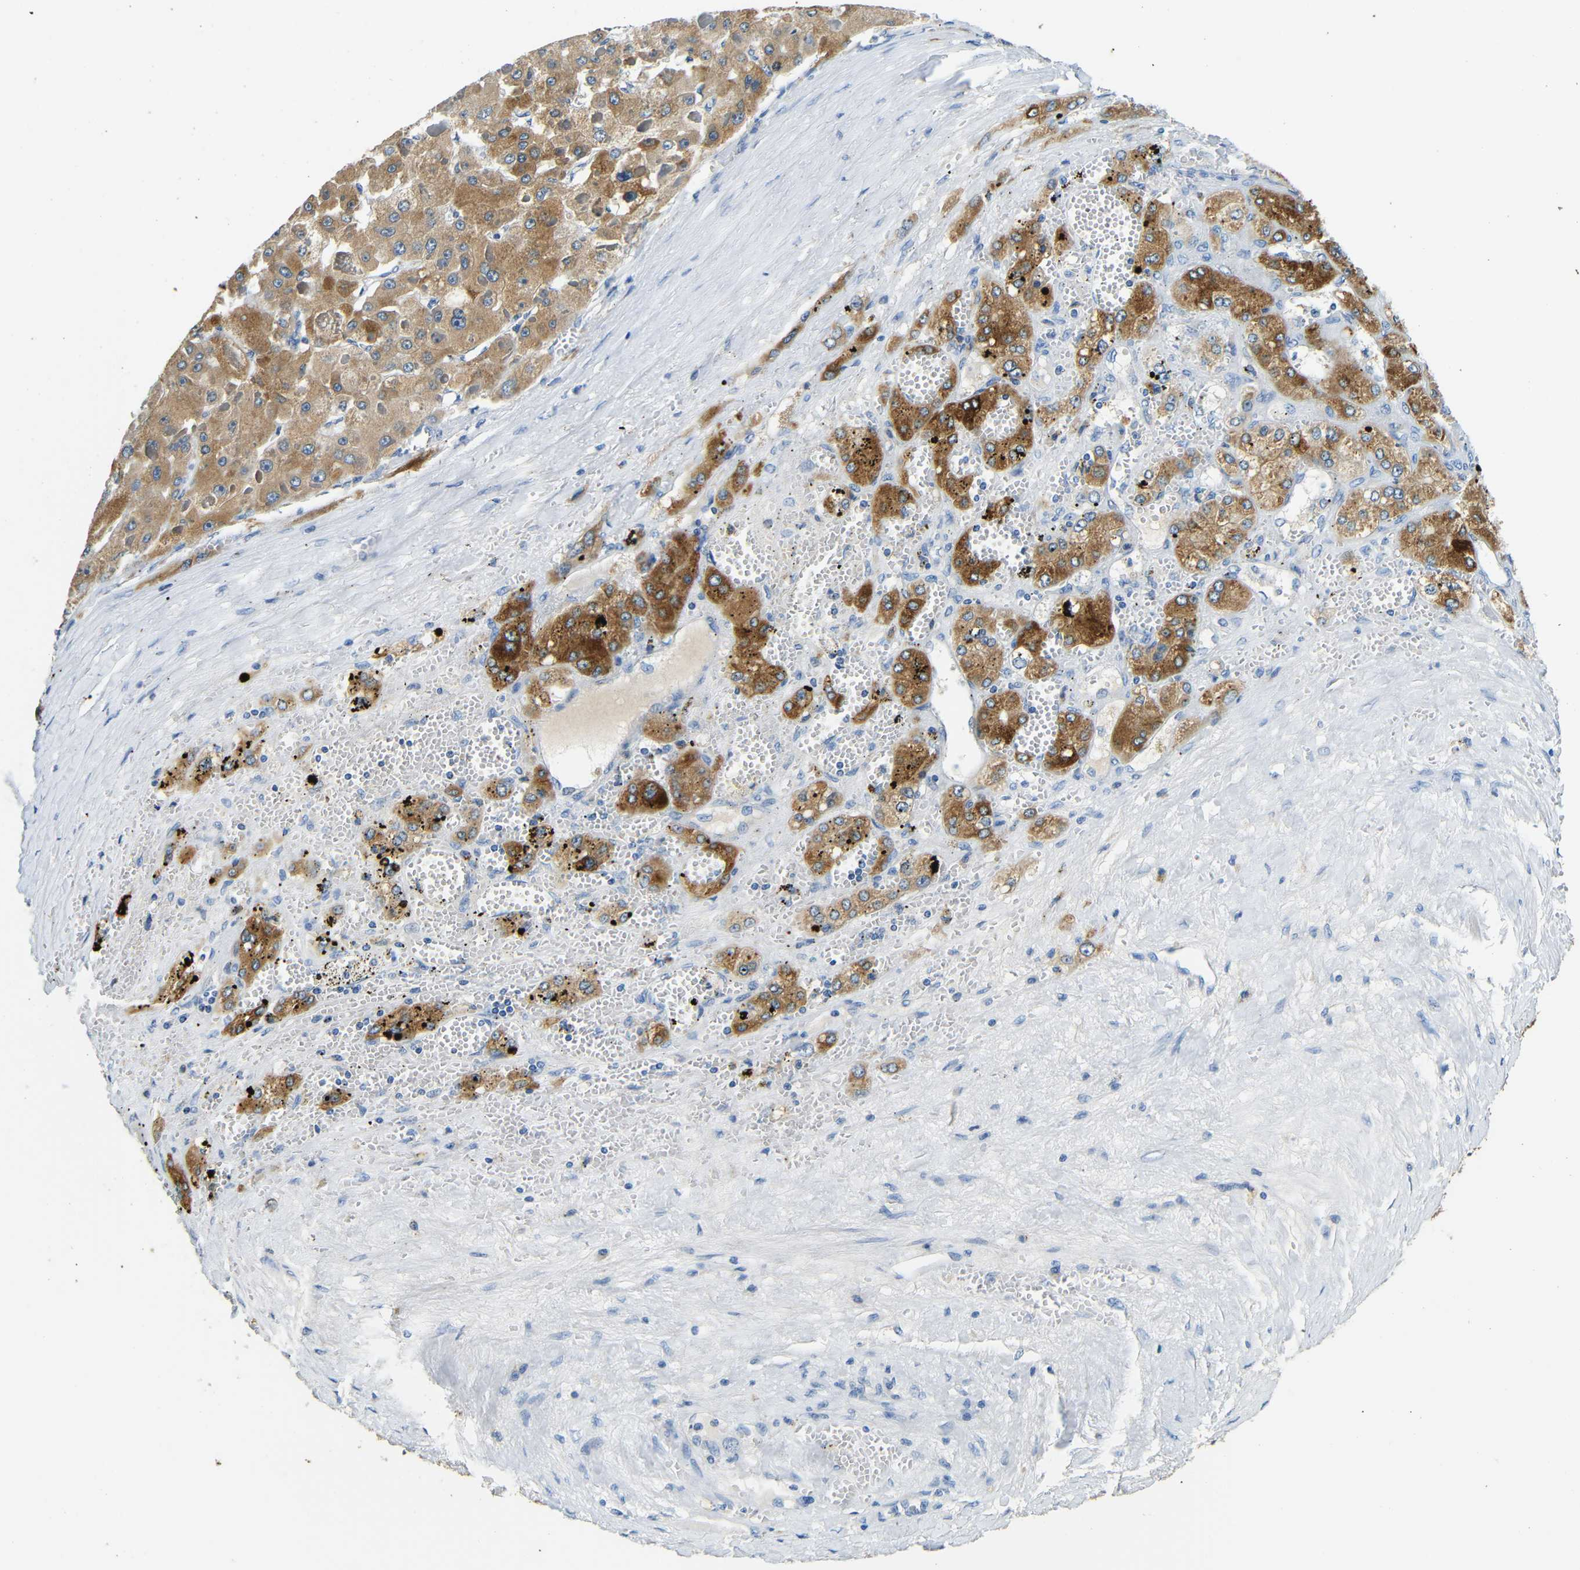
{"staining": {"intensity": "moderate", "quantity": ">75%", "location": "cytoplasmic/membranous"}, "tissue": "liver cancer", "cell_type": "Tumor cells", "image_type": "cancer", "snomed": [{"axis": "morphology", "description": "Carcinoma, Hepatocellular, NOS"}, {"axis": "topography", "description": "Liver"}], "caption": "A brown stain labels moderate cytoplasmic/membranous staining of a protein in human liver hepatocellular carcinoma tumor cells.", "gene": "FMO5", "patient": {"sex": "female", "age": 73}}